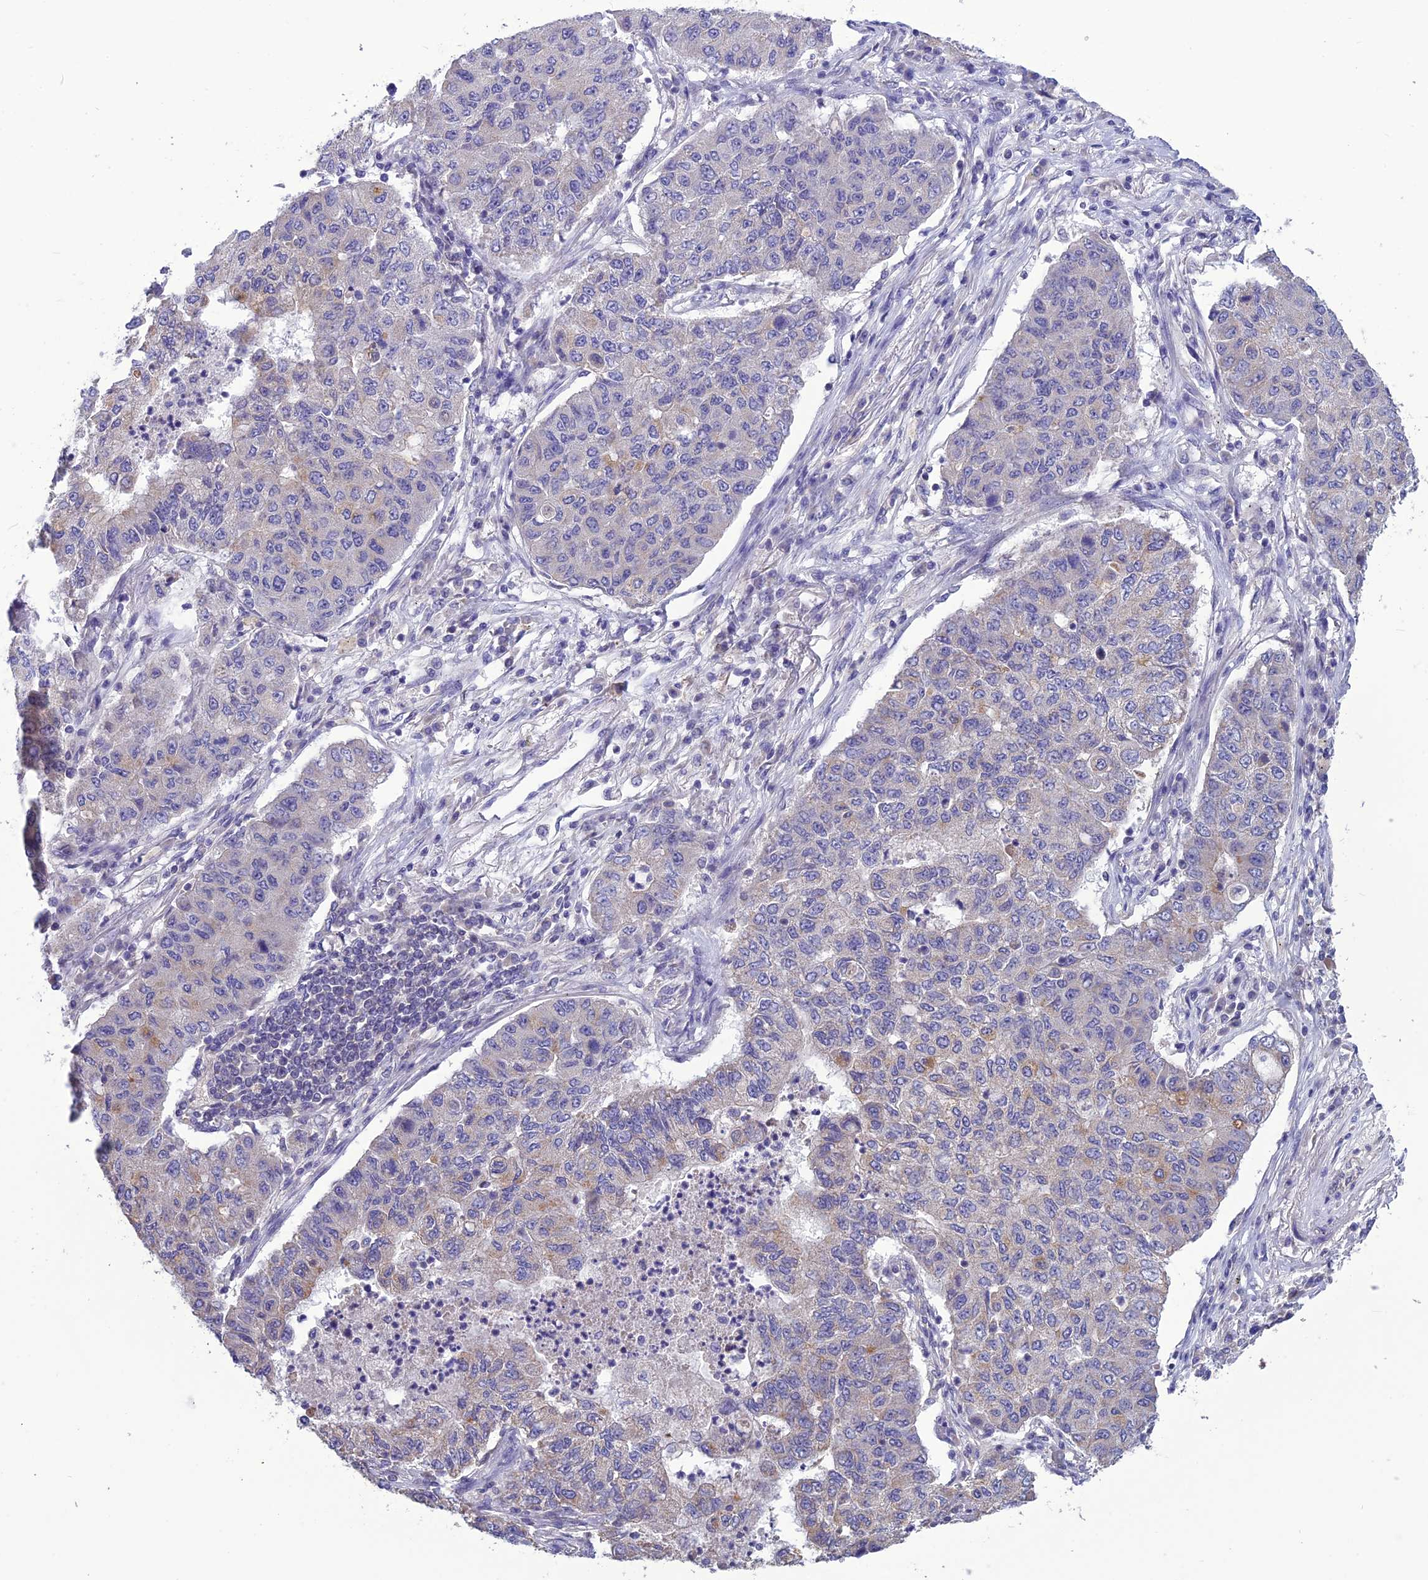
{"staining": {"intensity": "negative", "quantity": "none", "location": "none"}, "tissue": "lung cancer", "cell_type": "Tumor cells", "image_type": "cancer", "snomed": [{"axis": "morphology", "description": "Squamous cell carcinoma, NOS"}, {"axis": "topography", "description": "Lung"}], "caption": "Immunohistochemistry image of neoplastic tissue: lung cancer (squamous cell carcinoma) stained with DAB (3,3'-diaminobenzidine) shows no significant protein staining in tumor cells.", "gene": "PSMF1", "patient": {"sex": "male", "age": 74}}